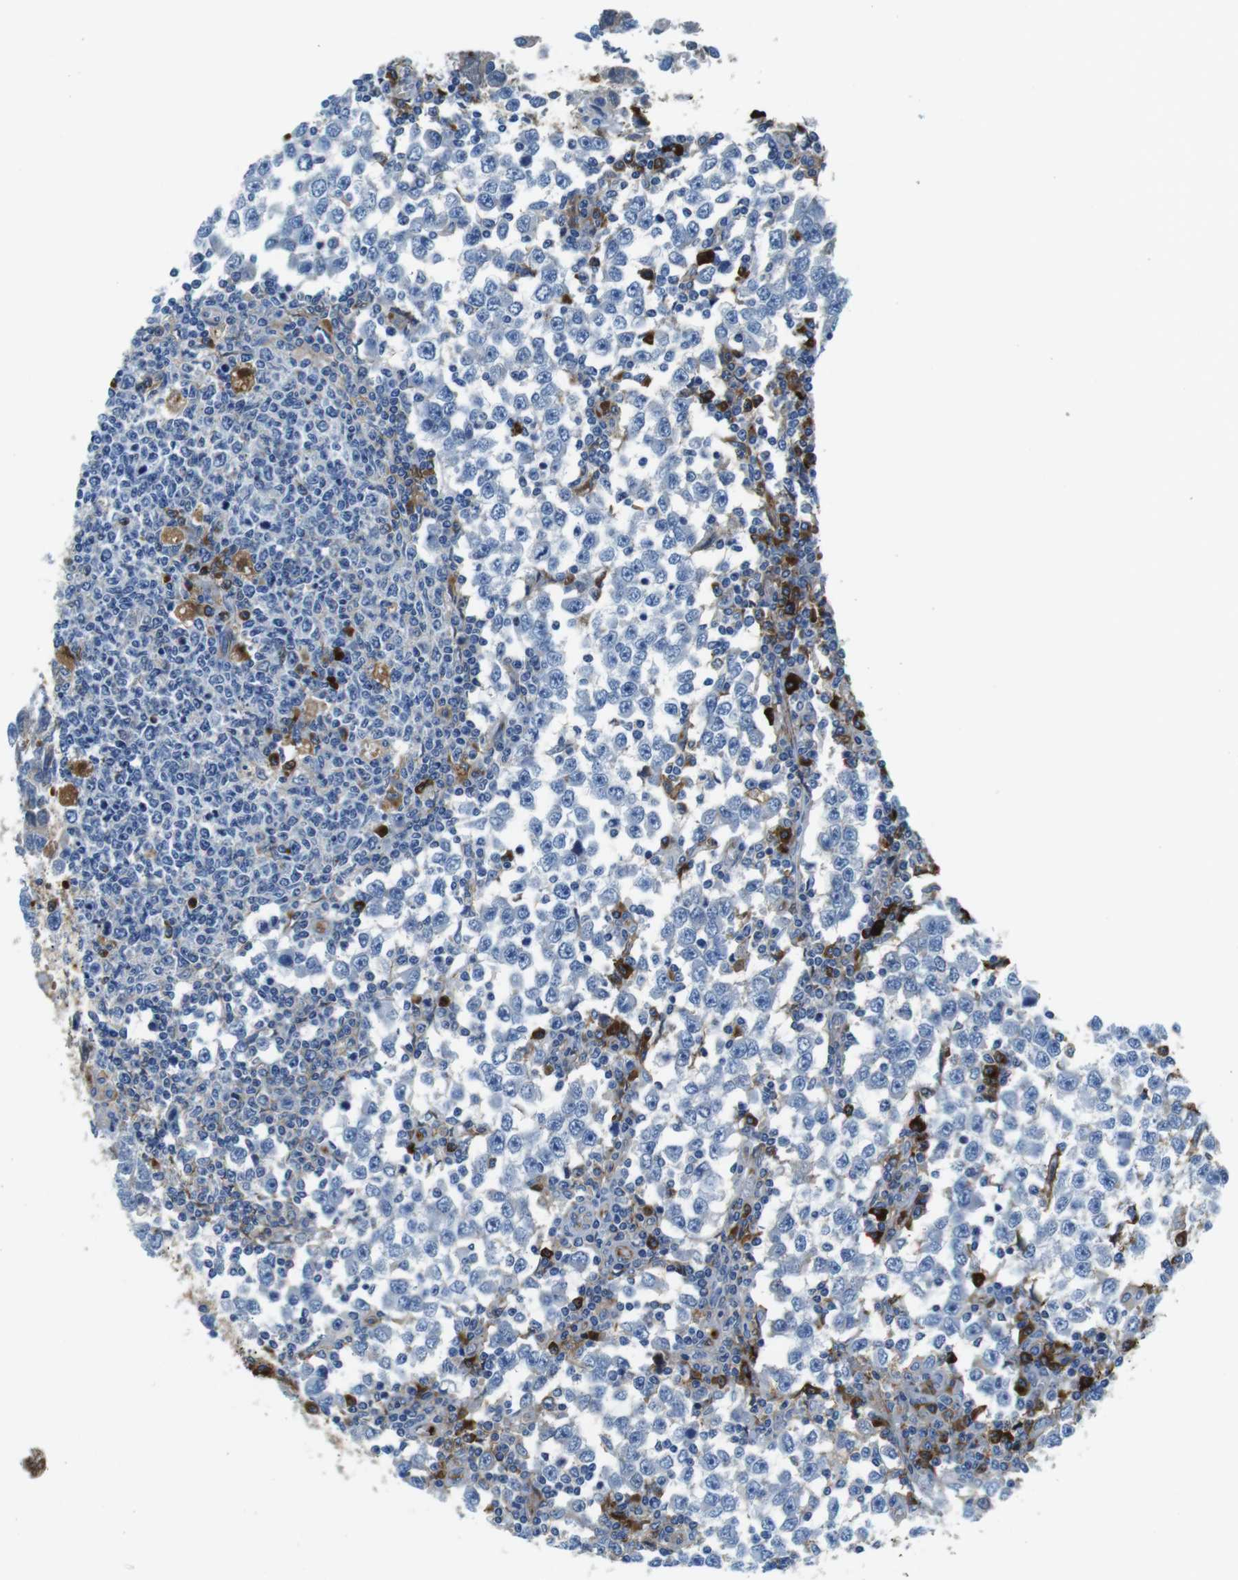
{"staining": {"intensity": "negative", "quantity": "none", "location": "none"}, "tissue": "testis cancer", "cell_type": "Tumor cells", "image_type": "cancer", "snomed": [{"axis": "morphology", "description": "Seminoma, NOS"}, {"axis": "topography", "description": "Testis"}], "caption": "IHC image of neoplastic tissue: human seminoma (testis) stained with DAB shows no significant protein staining in tumor cells.", "gene": "IGKC", "patient": {"sex": "male", "age": 65}}